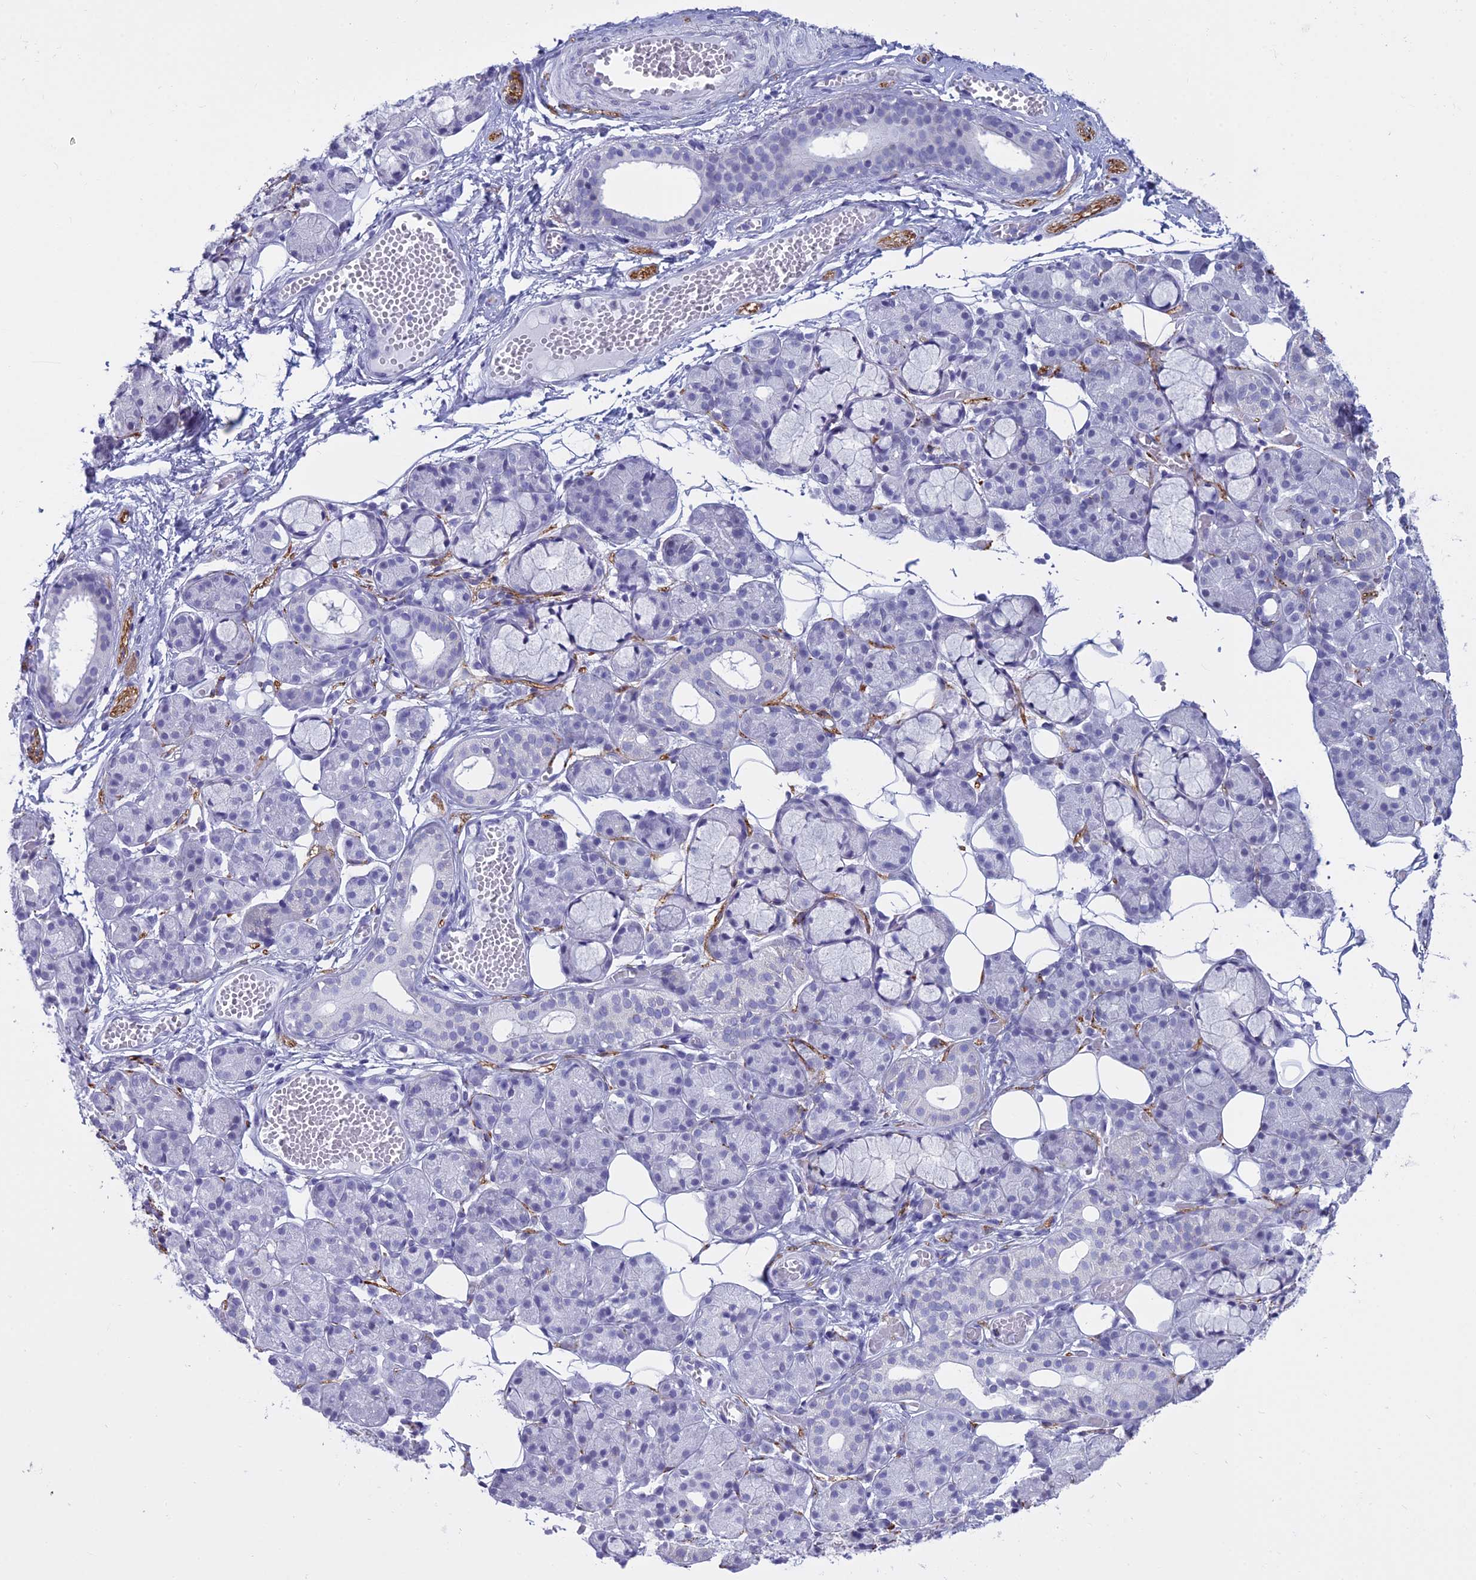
{"staining": {"intensity": "negative", "quantity": "none", "location": "none"}, "tissue": "salivary gland", "cell_type": "Glandular cells", "image_type": "normal", "snomed": [{"axis": "morphology", "description": "Normal tissue, NOS"}, {"axis": "topography", "description": "Salivary gland"}], "caption": "DAB (3,3'-diaminobenzidine) immunohistochemical staining of normal salivary gland shows no significant expression in glandular cells.", "gene": "MAP6", "patient": {"sex": "male", "age": 63}}